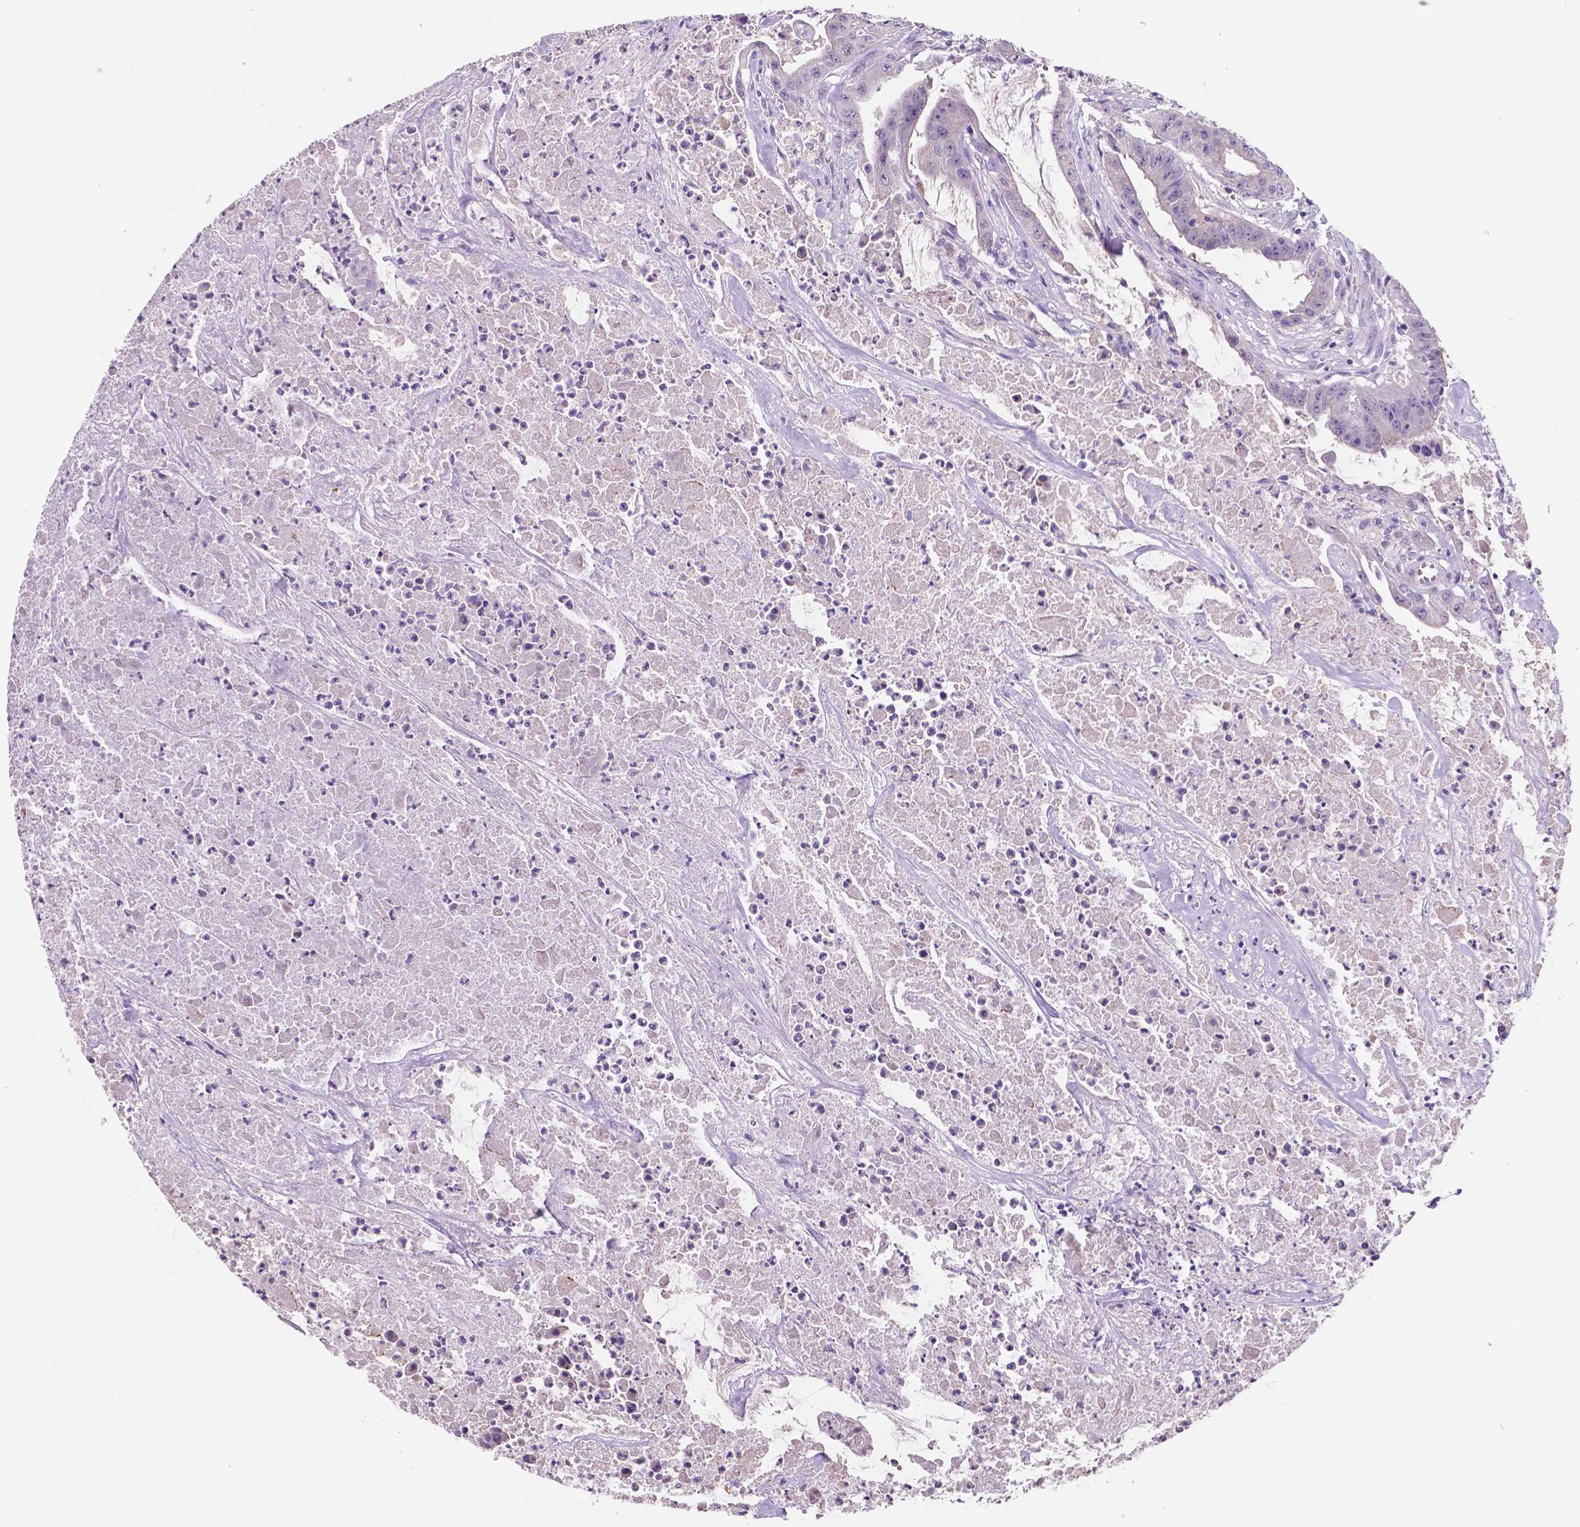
{"staining": {"intensity": "negative", "quantity": "none", "location": "none"}, "tissue": "colorectal cancer", "cell_type": "Tumor cells", "image_type": "cancer", "snomed": [{"axis": "morphology", "description": "Adenocarcinoma, NOS"}, {"axis": "topography", "description": "Colon"}], "caption": "Tumor cells show no significant protein expression in adenocarcinoma (colorectal). (Immunohistochemistry, brightfield microscopy, high magnification).", "gene": "MKRN2OS", "patient": {"sex": "male", "age": 33}}